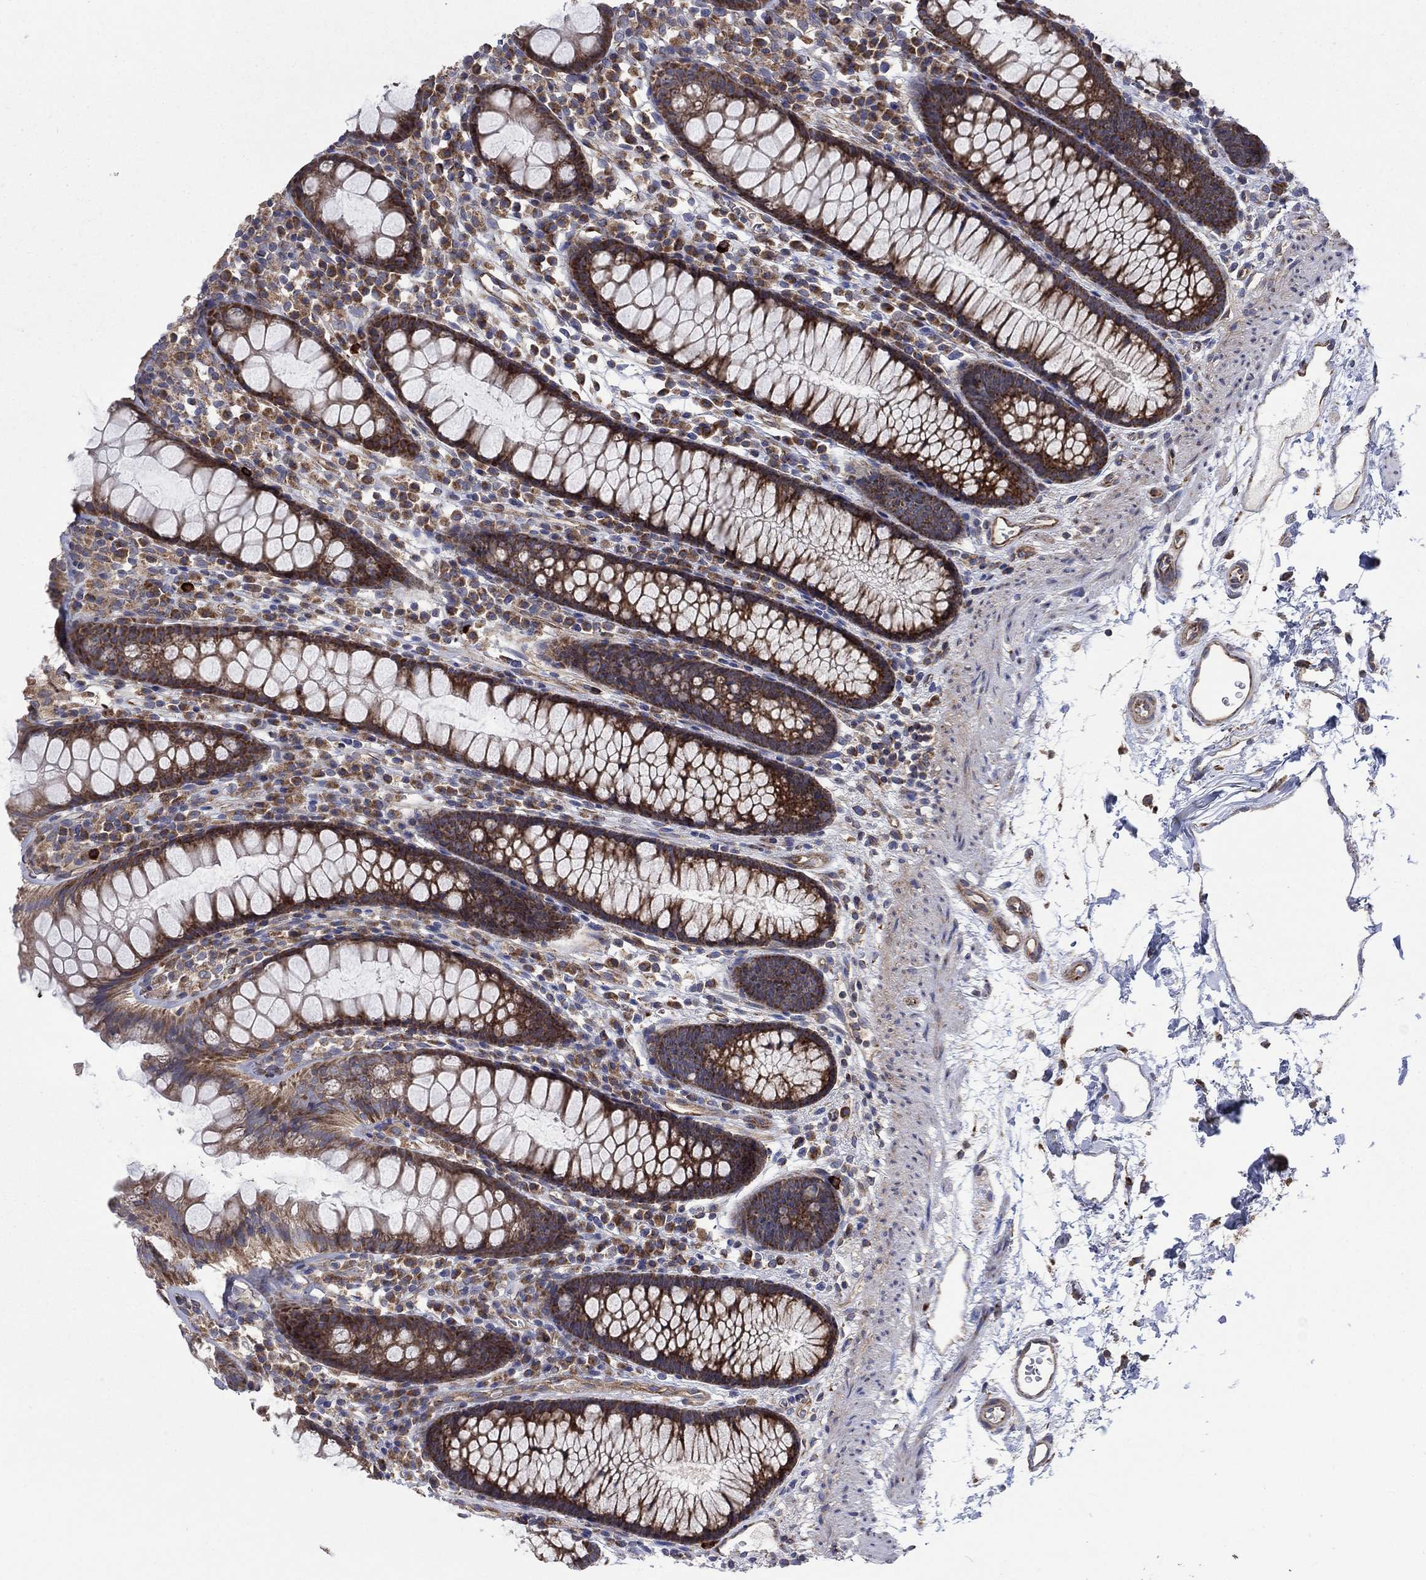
{"staining": {"intensity": "moderate", "quantity": ">75%", "location": "cytoplasmic/membranous"}, "tissue": "colon", "cell_type": "Endothelial cells", "image_type": "normal", "snomed": [{"axis": "morphology", "description": "Normal tissue, NOS"}, {"axis": "topography", "description": "Colon"}], "caption": "Human colon stained for a protein (brown) displays moderate cytoplasmic/membranous positive positivity in approximately >75% of endothelial cells.", "gene": "RPLP0", "patient": {"sex": "male", "age": 76}}